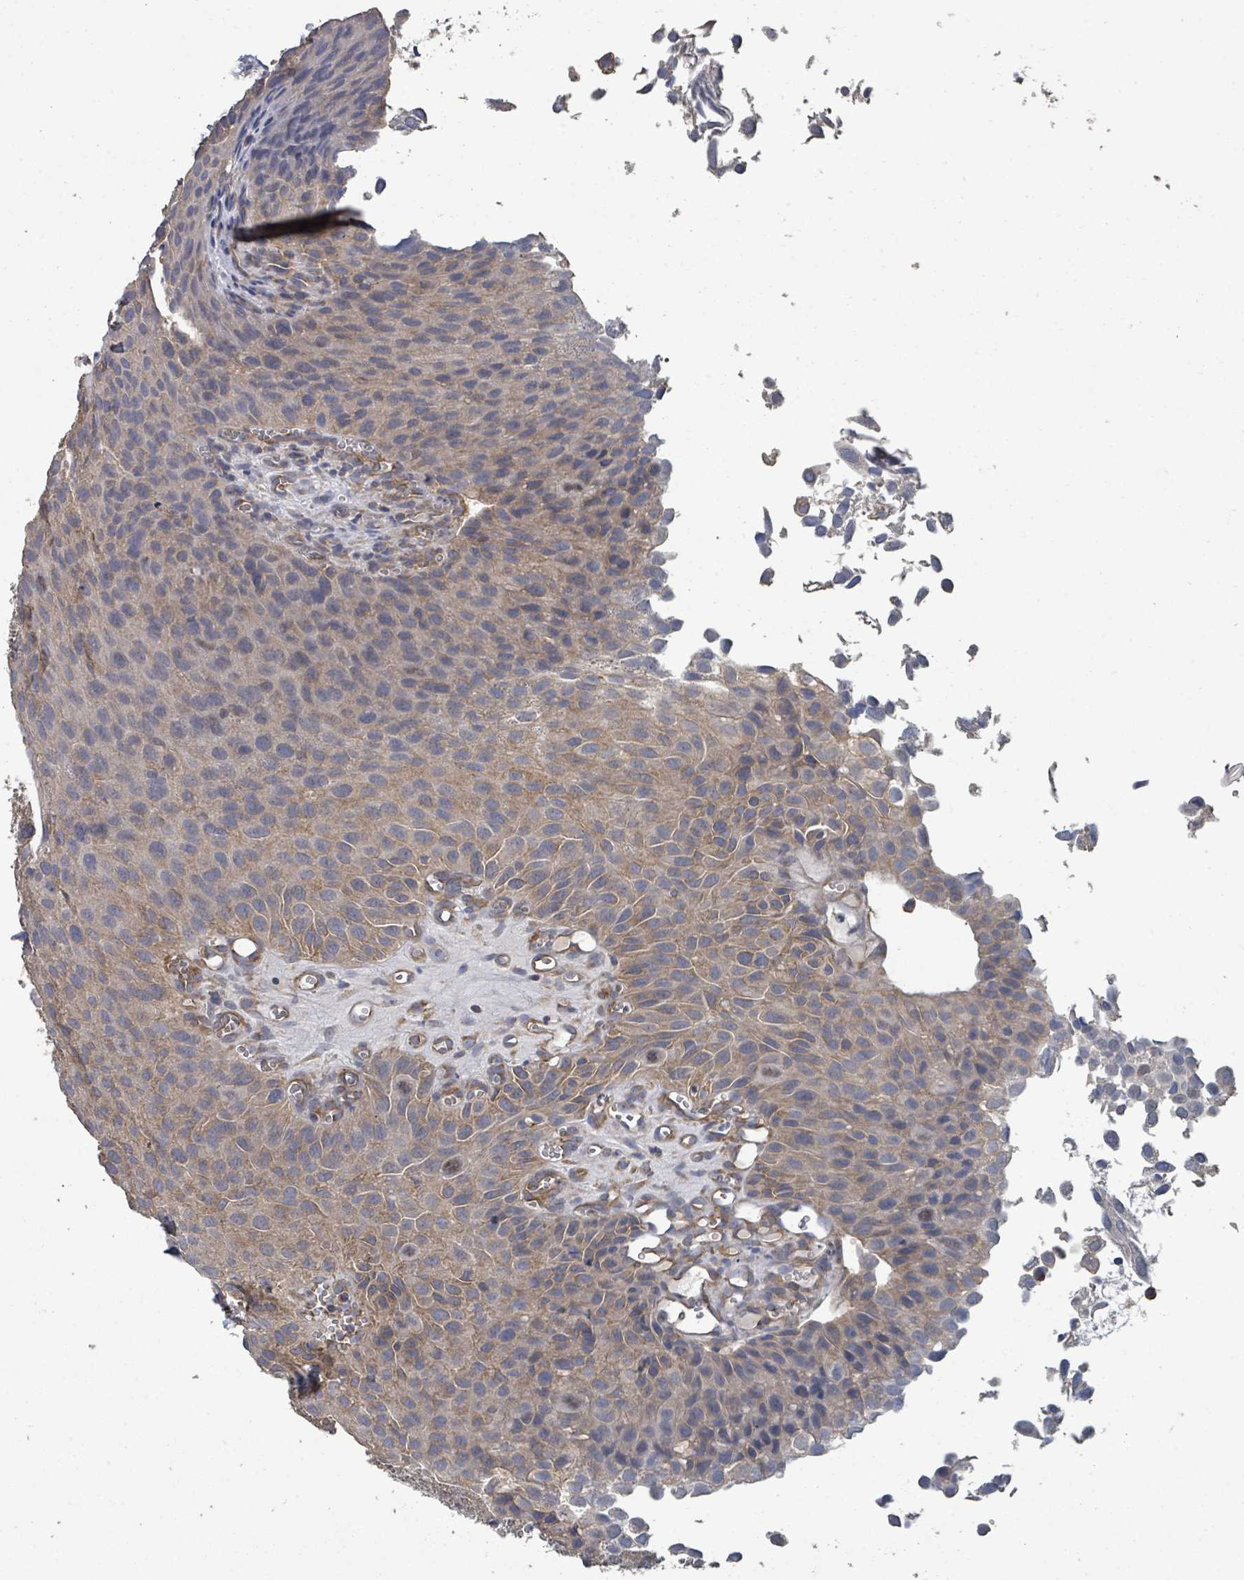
{"staining": {"intensity": "weak", "quantity": "25%-75%", "location": "cytoplasmic/membranous"}, "tissue": "urothelial cancer", "cell_type": "Tumor cells", "image_type": "cancer", "snomed": [{"axis": "morphology", "description": "Urothelial carcinoma, Low grade"}, {"axis": "topography", "description": "Urinary bladder"}], "caption": "Urothelial carcinoma (low-grade) stained for a protein shows weak cytoplasmic/membranous positivity in tumor cells.", "gene": "SLC9A7", "patient": {"sex": "male", "age": 88}}